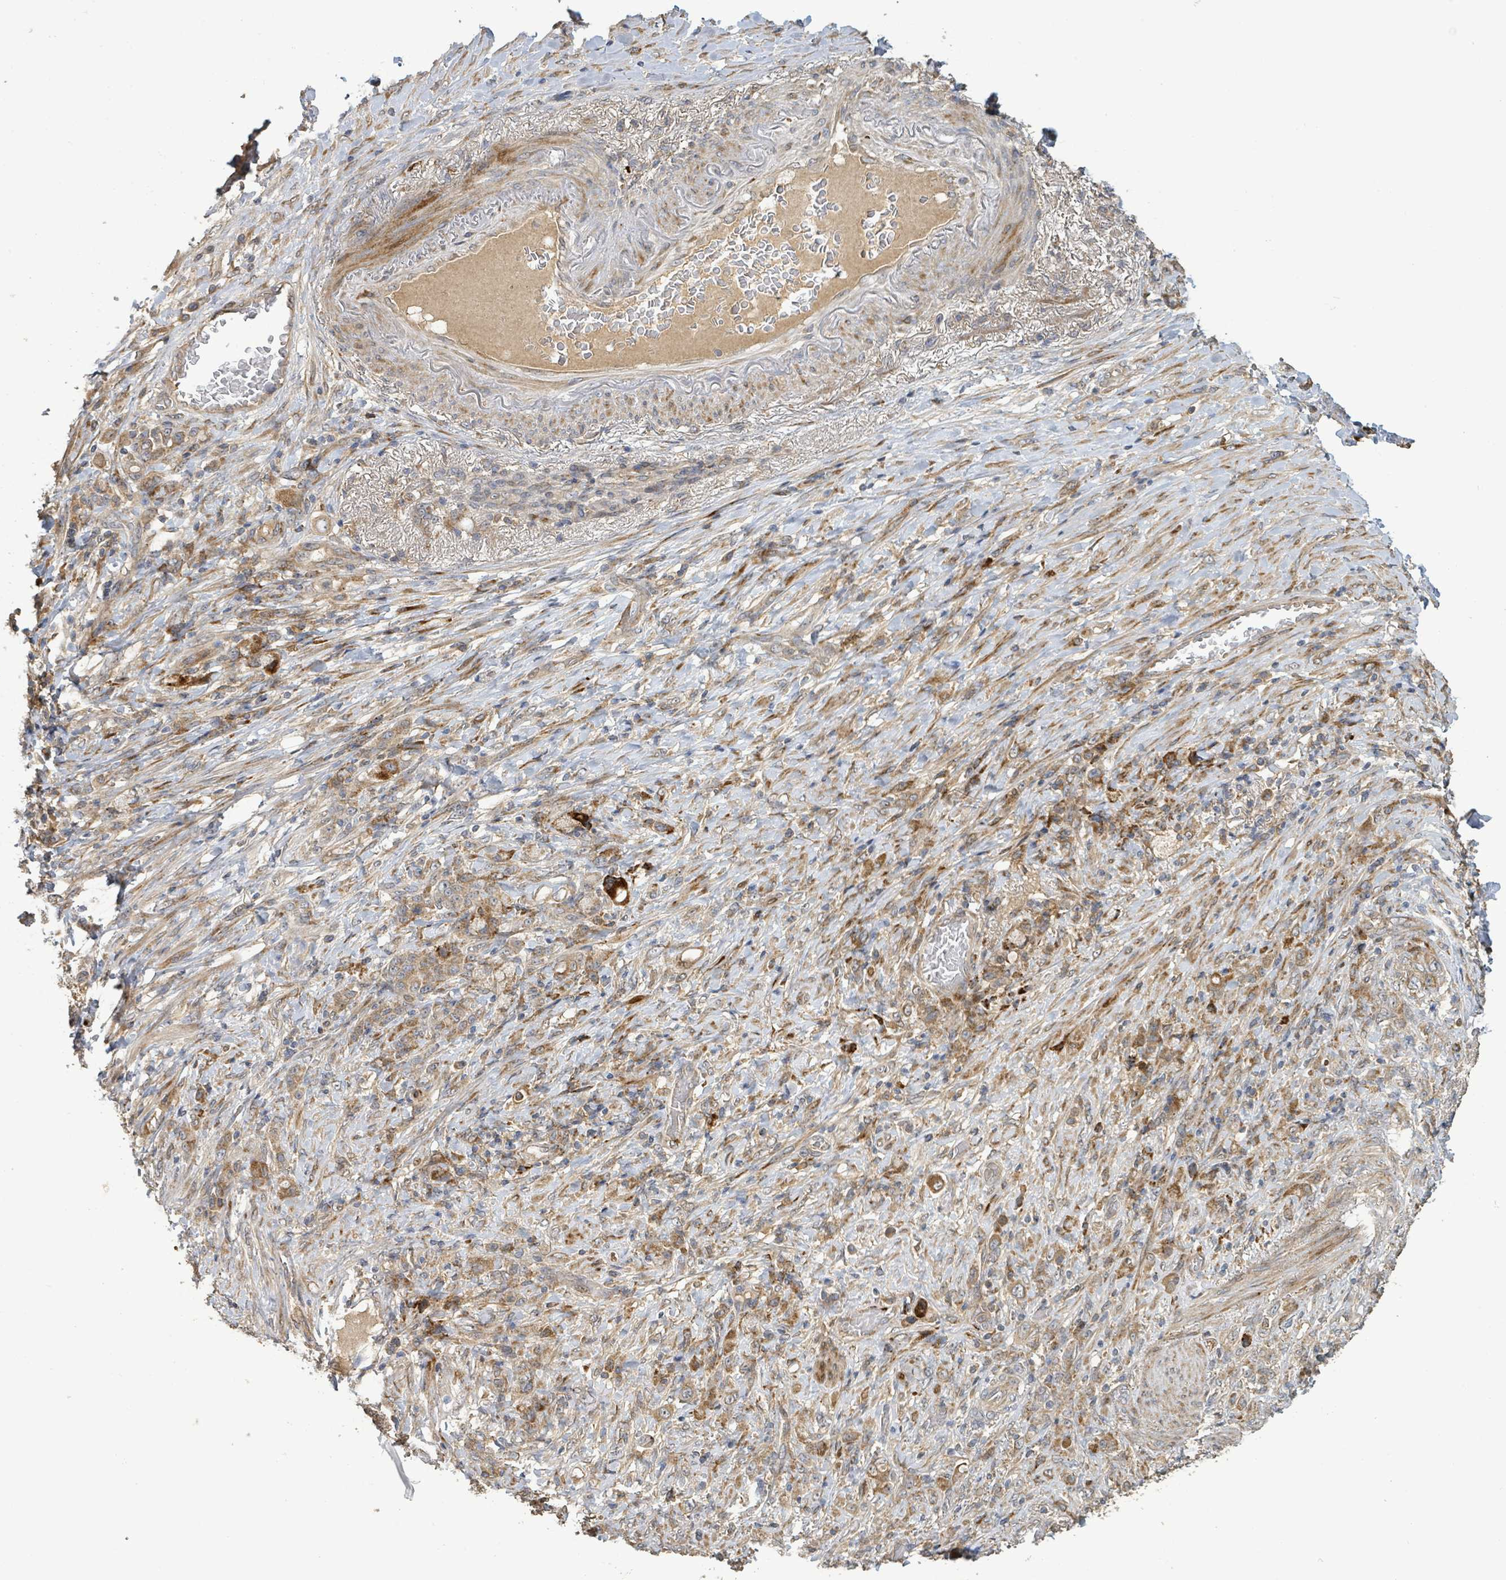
{"staining": {"intensity": "moderate", "quantity": ">75%", "location": "cytoplasmic/membranous"}, "tissue": "stomach cancer", "cell_type": "Tumor cells", "image_type": "cancer", "snomed": [{"axis": "morphology", "description": "Adenocarcinoma, NOS"}, {"axis": "topography", "description": "Stomach"}], "caption": "DAB (3,3'-diaminobenzidine) immunohistochemical staining of stomach cancer (adenocarcinoma) displays moderate cytoplasmic/membranous protein positivity in approximately >75% of tumor cells.", "gene": "STARD4", "patient": {"sex": "female", "age": 79}}